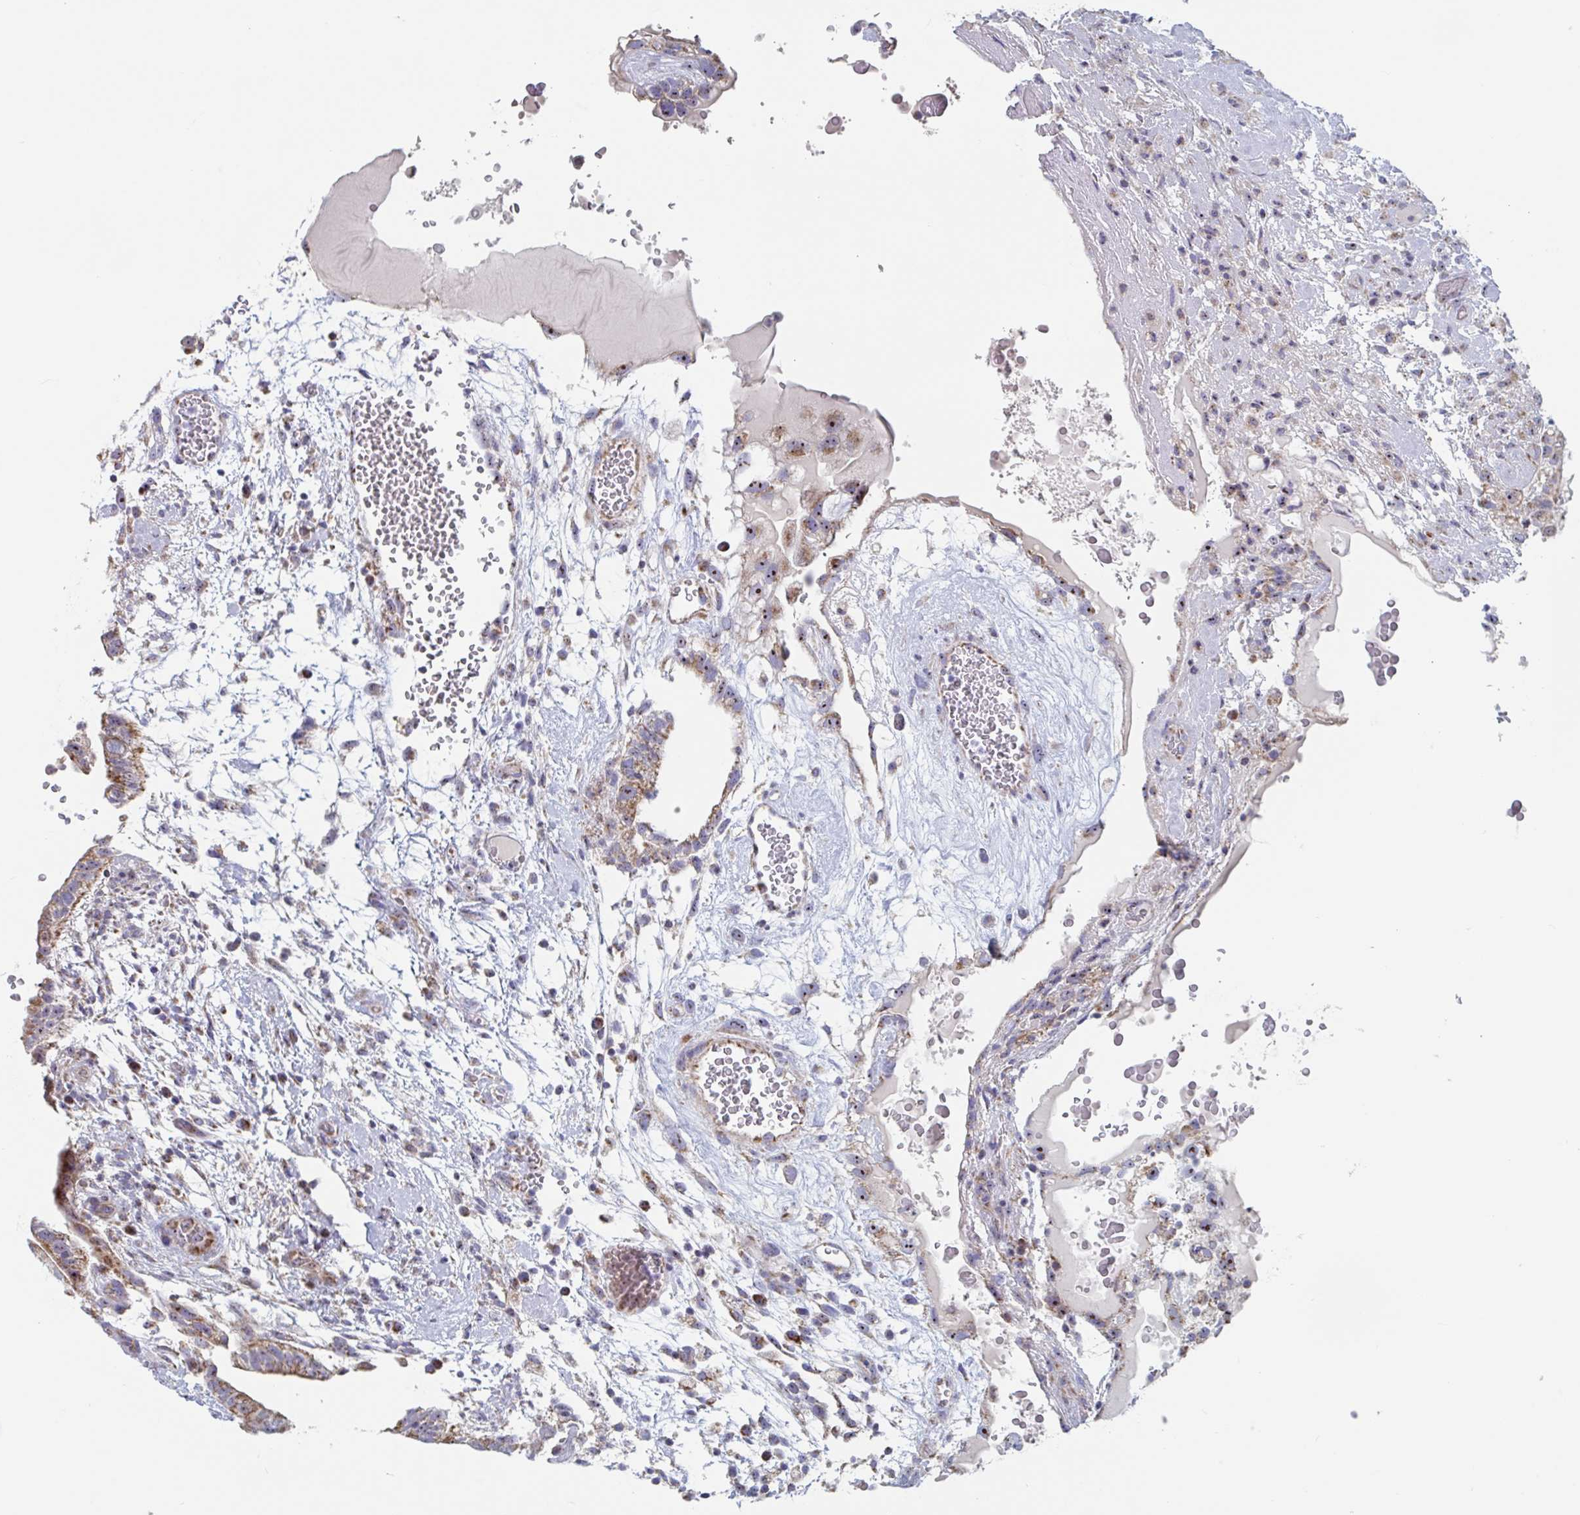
{"staining": {"intensity": "moderate", "quantity": ">75%", "location": "cytoplasmic/membranous,nuclear"}, "tissue": "testis cancer", "cell_type": "Tumor cells", "image_type": "cancer", "snomed": [{"axis": "morphology", "description": "Carcinoma, Embryonal, NOS"}, {"axis": "topography", "description": "Testis"}], "caption": "Brown immunohistochemical staining in human testis cancer demonstrates moderate cytoplasmic/membranous and nuclear positivity in about >75% of tumor cells.", "gene": "MRPL53", "patient": {"sex": "male", "age": 32}}